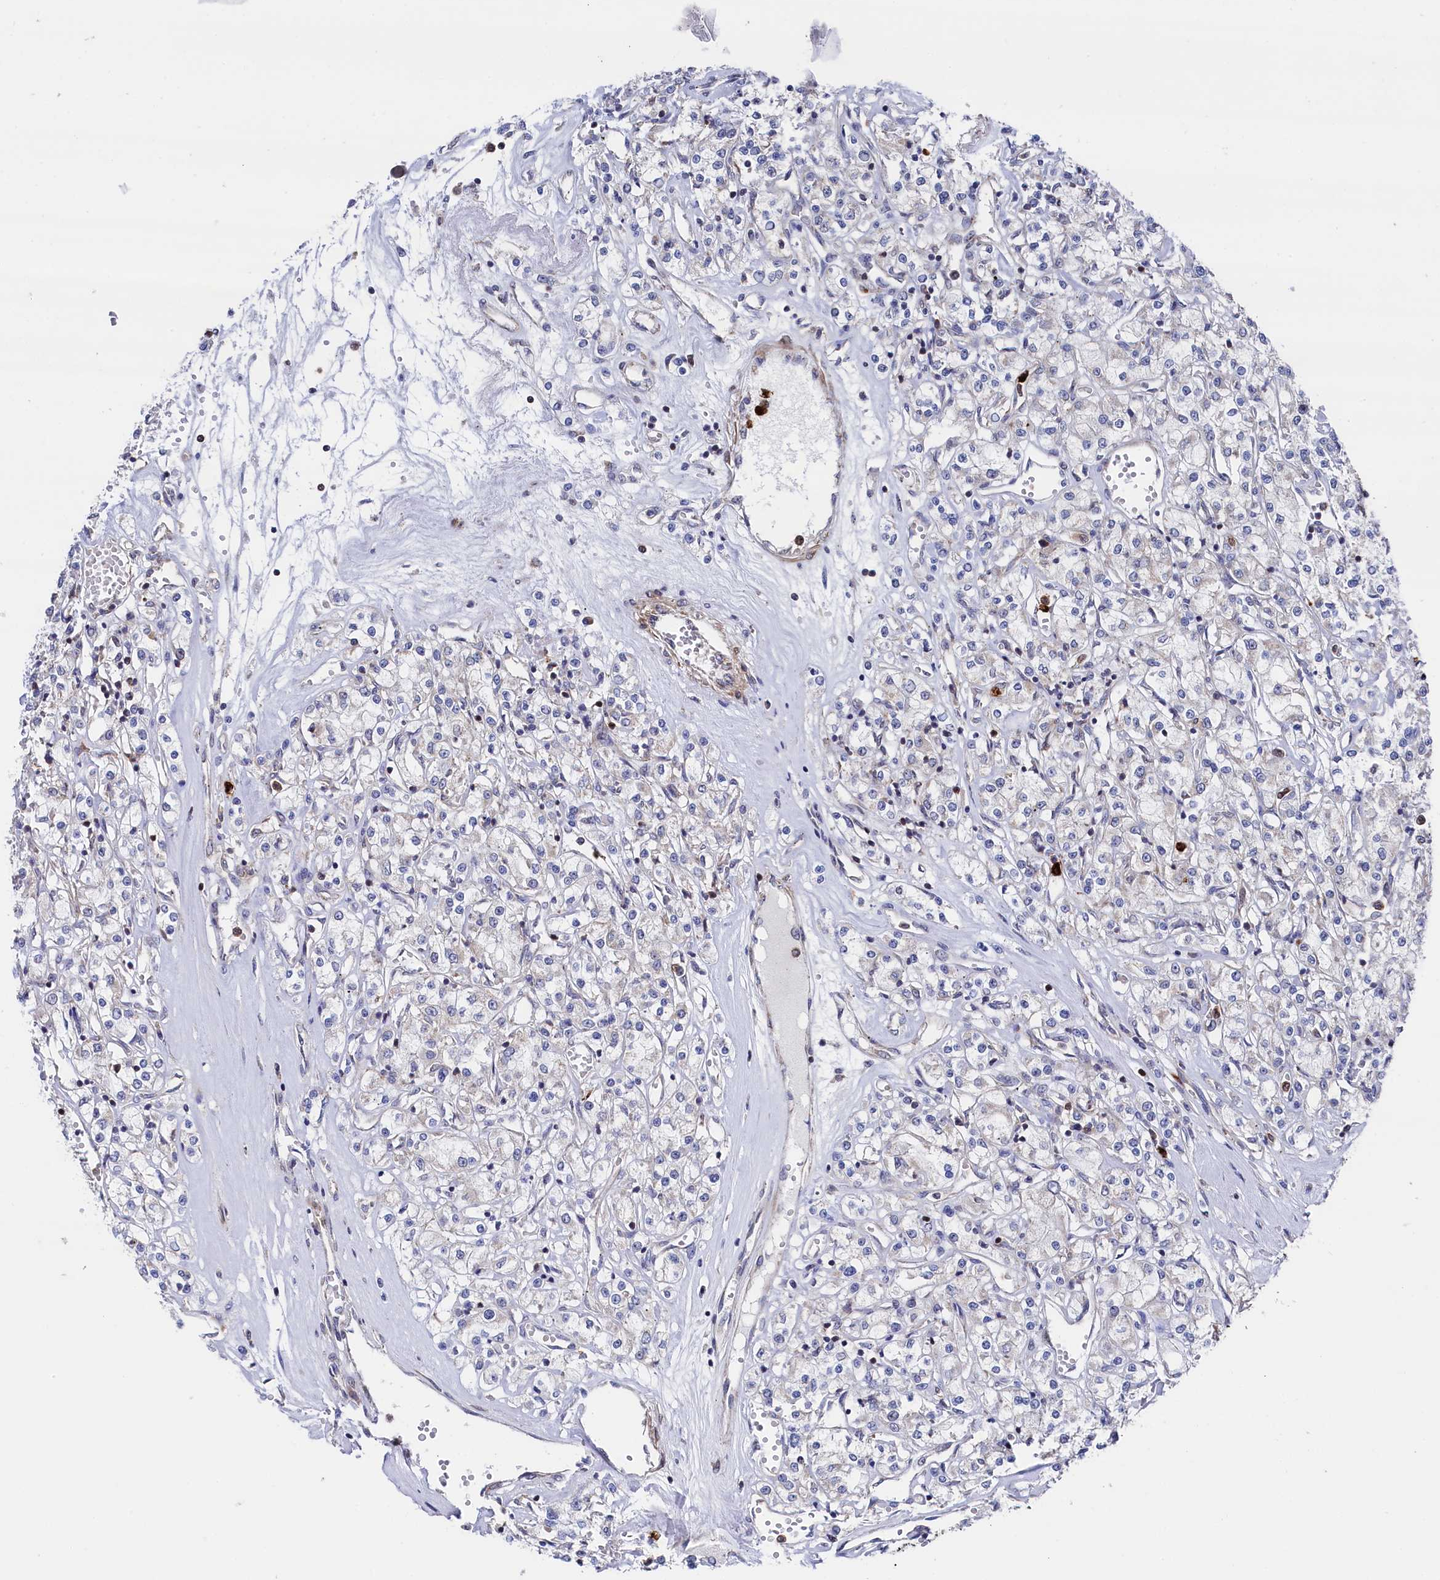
{"staining": {"intensity": "weak", "quantity": "<25%", "location": "cytoplasmic/membranous"}, "tissue": "renal cancer", "cell_type": "Tumor cells", "image_type": "cancer", "snomed": [{"axis": "morphology", "description": "Adenocarcinoma, NOS"}, {"axis": "topography", "description": "Kidney"}], "caption": "Photomicrograph shows no significant protein positivity in tumor cells of renal adenocarcinoma.", "gene": "CHCHD1", "patient": {"sex": "female", "age": 59}}